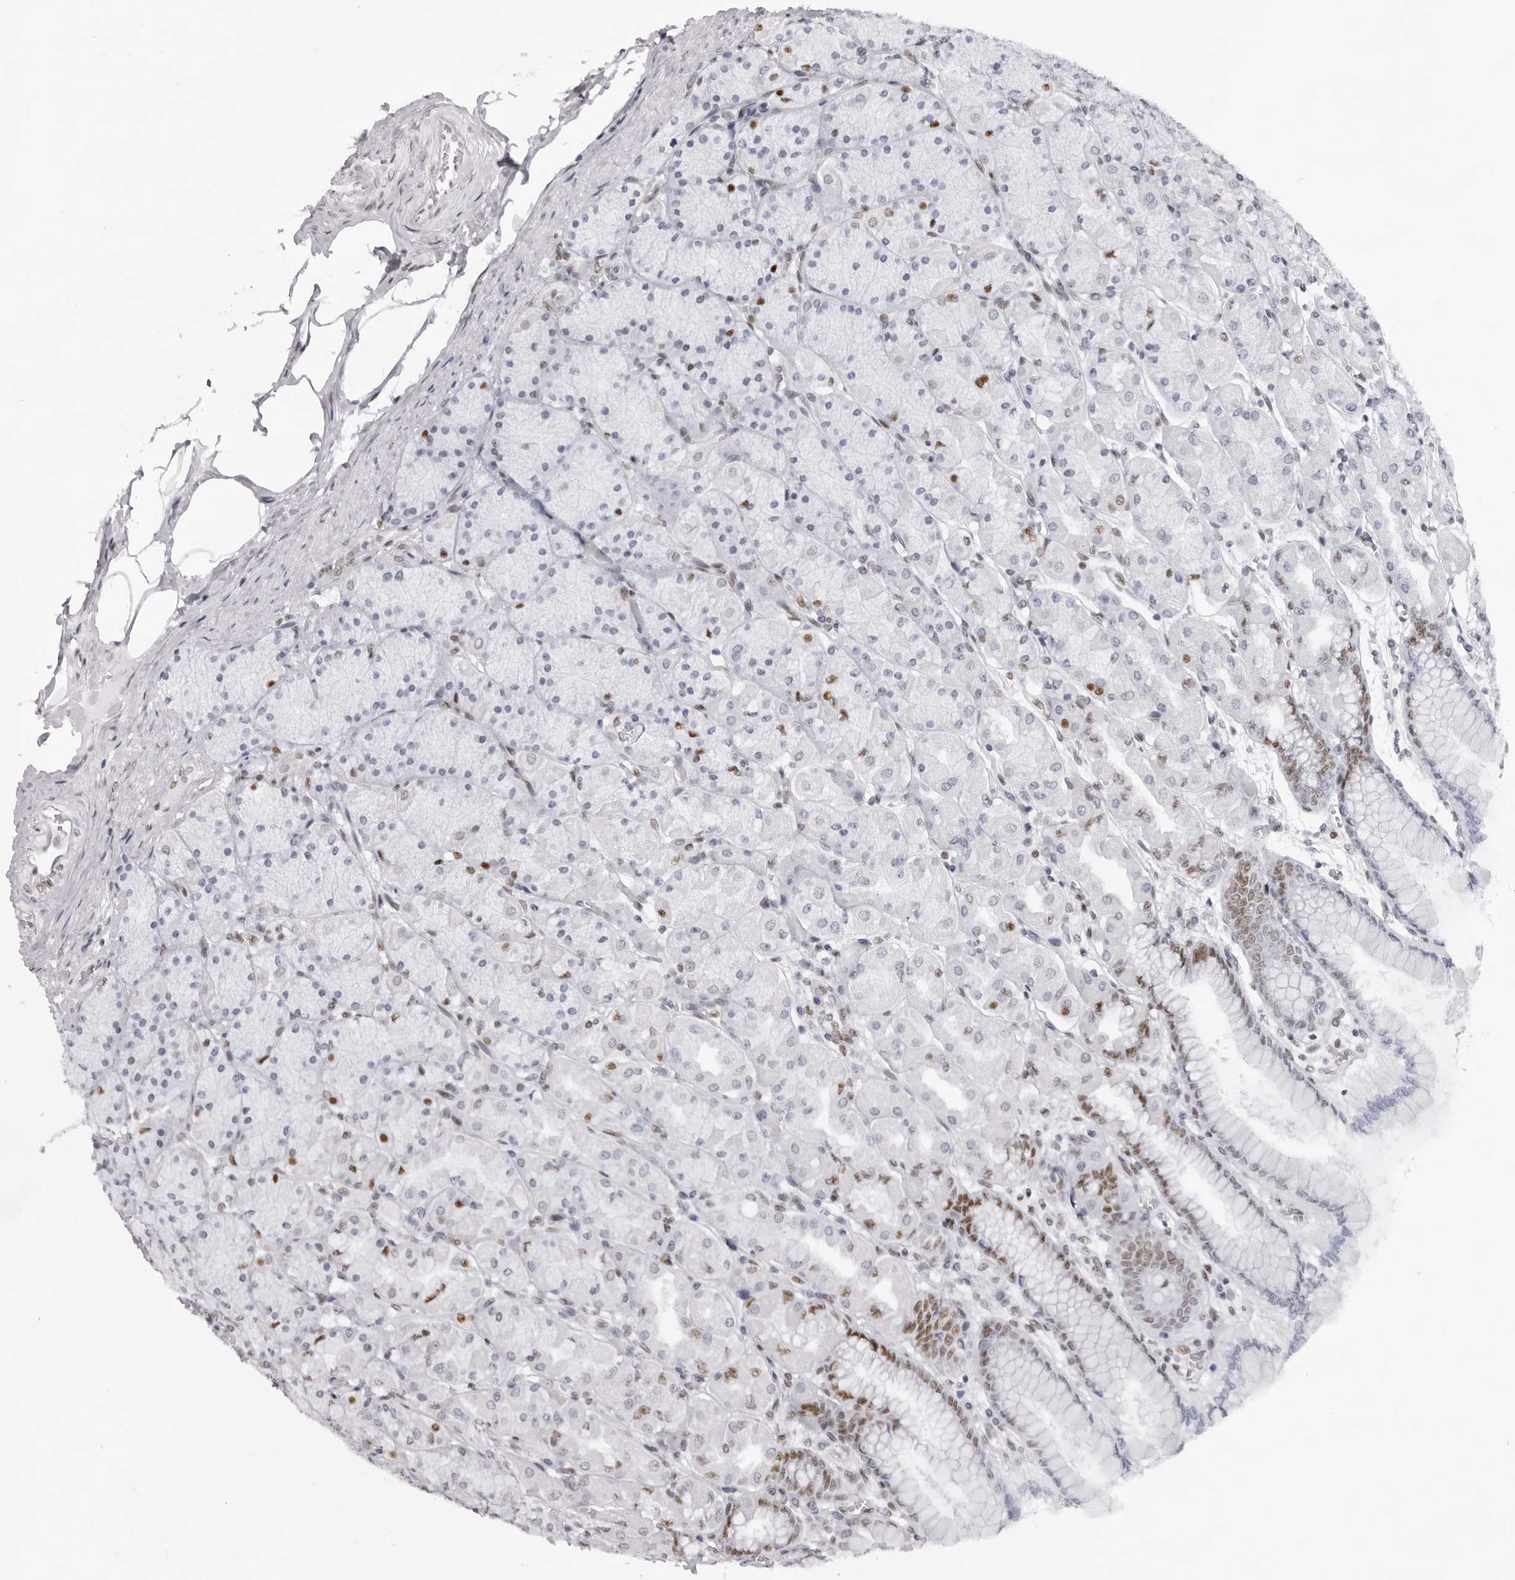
{"staining": {"intensity": "strong", "quantity": "25%-75%", "location": "nuclear"}, "tissue": "stomach", "cell_type": "Glandular cells", "image_type": "normal", "snomed": [{"axis": "morphology", "description": "Normal tissue, NOS"}, {"axis": "topography", "description": "Stomach, upper"}], "caption": "Immunohistochemical staining of benign stomach displays 25%-75% levels of strong nuclear protein expression in about 25%-75% of glandular cells. (brown staining indicates protein expression, while blue staining denotes nuclei).", "gene": "IRF2BP2", "patient": {"sex": "female", "age": 56}}